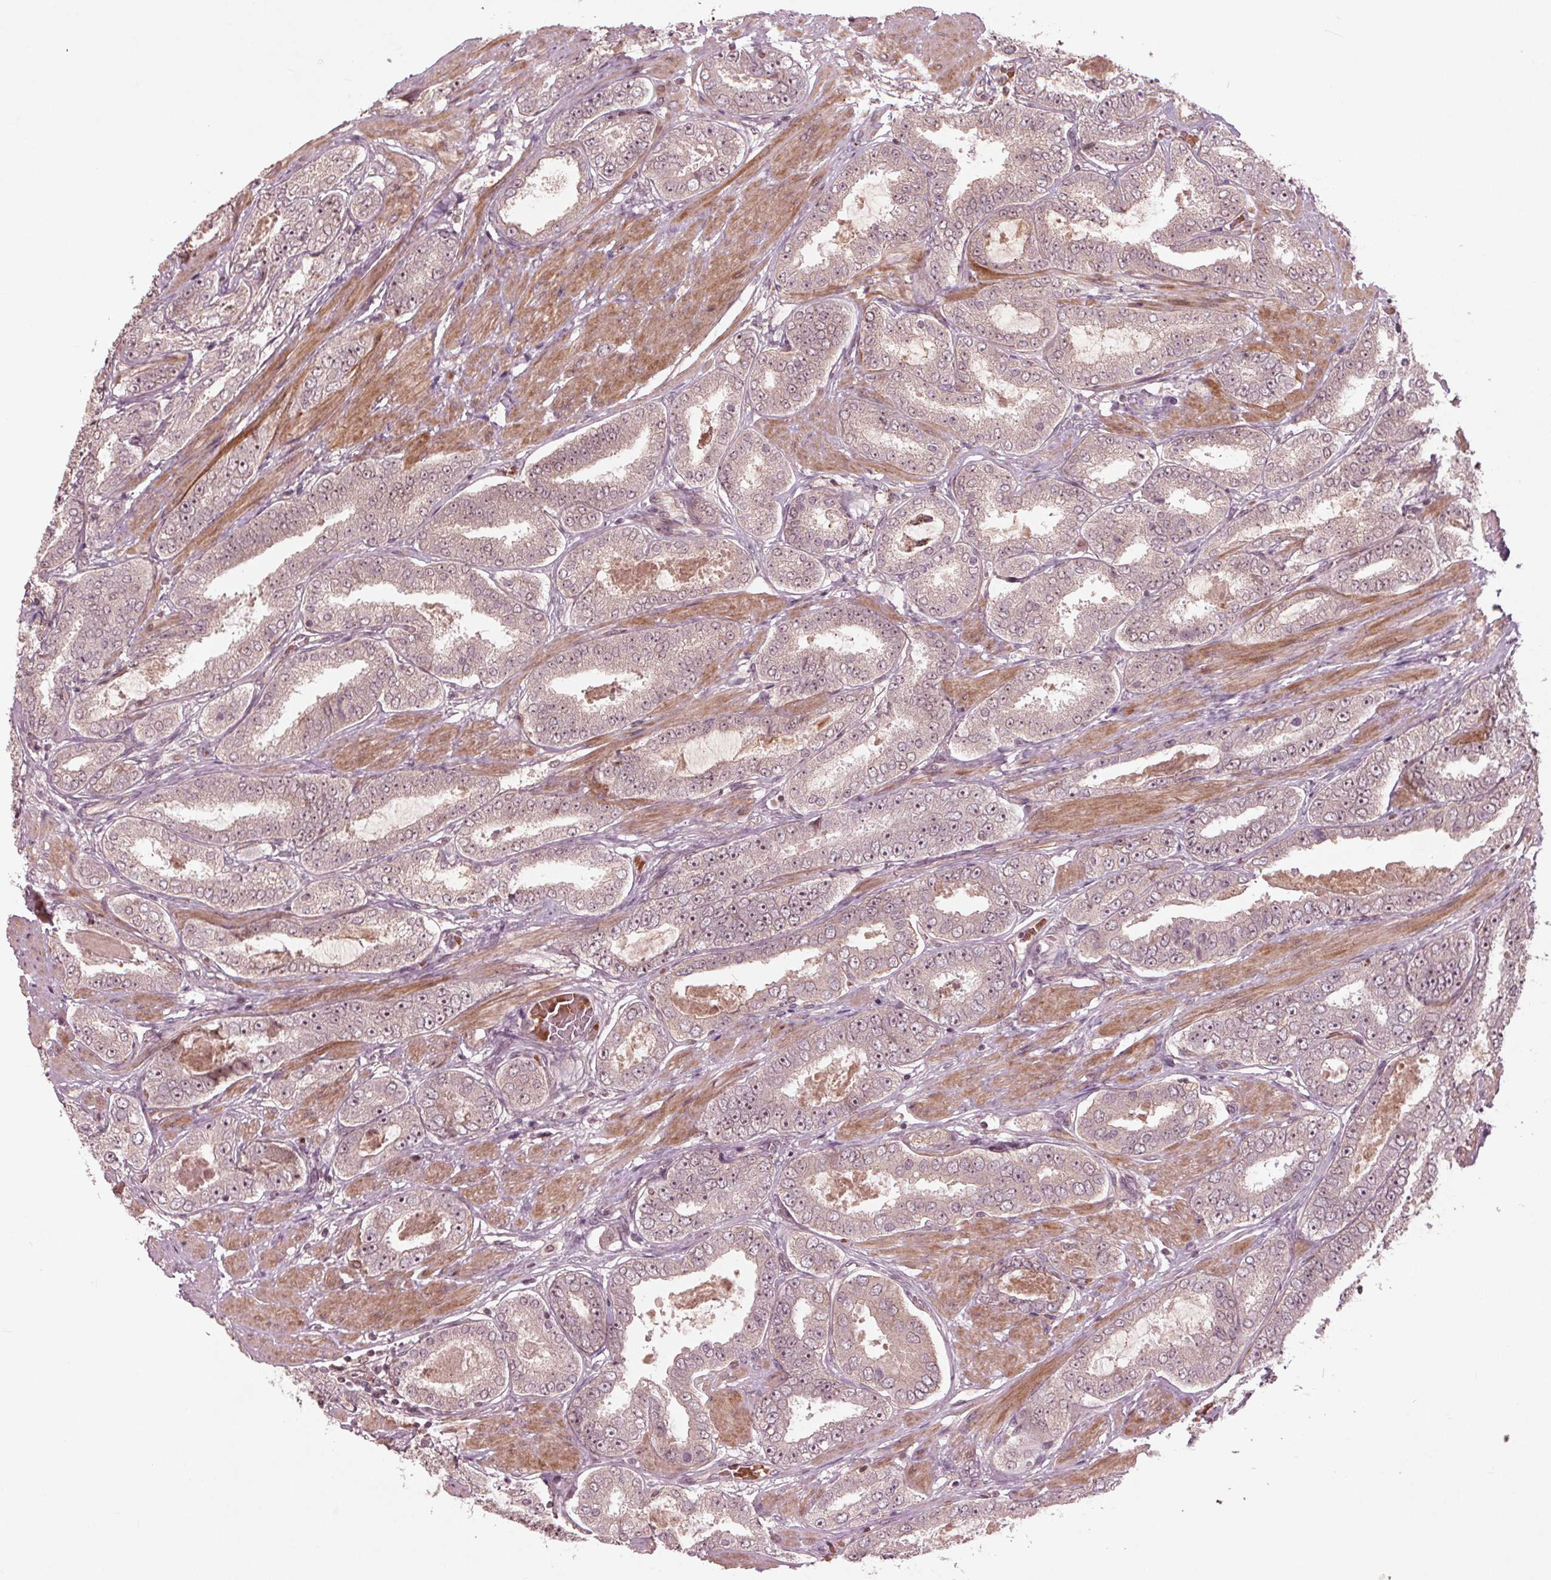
{"staining": {"intensity": "negative", "quantity": "none", "location": "none"}, "tissue": "prostate cancer", "cell_type": "Tumor cells", "image_type": "cancer", "snomed": [{"axis": "morphology", "description": "Adenocarcinoma, High grade"}, {"axis": "topography", "description": "Prostate"}], "caption": "Immunohistochemistry of prostate cancer demonstrates no staining in tumor cells.", "gene": "CDKL4", "patient": {"sex": "male", "age": 63}}